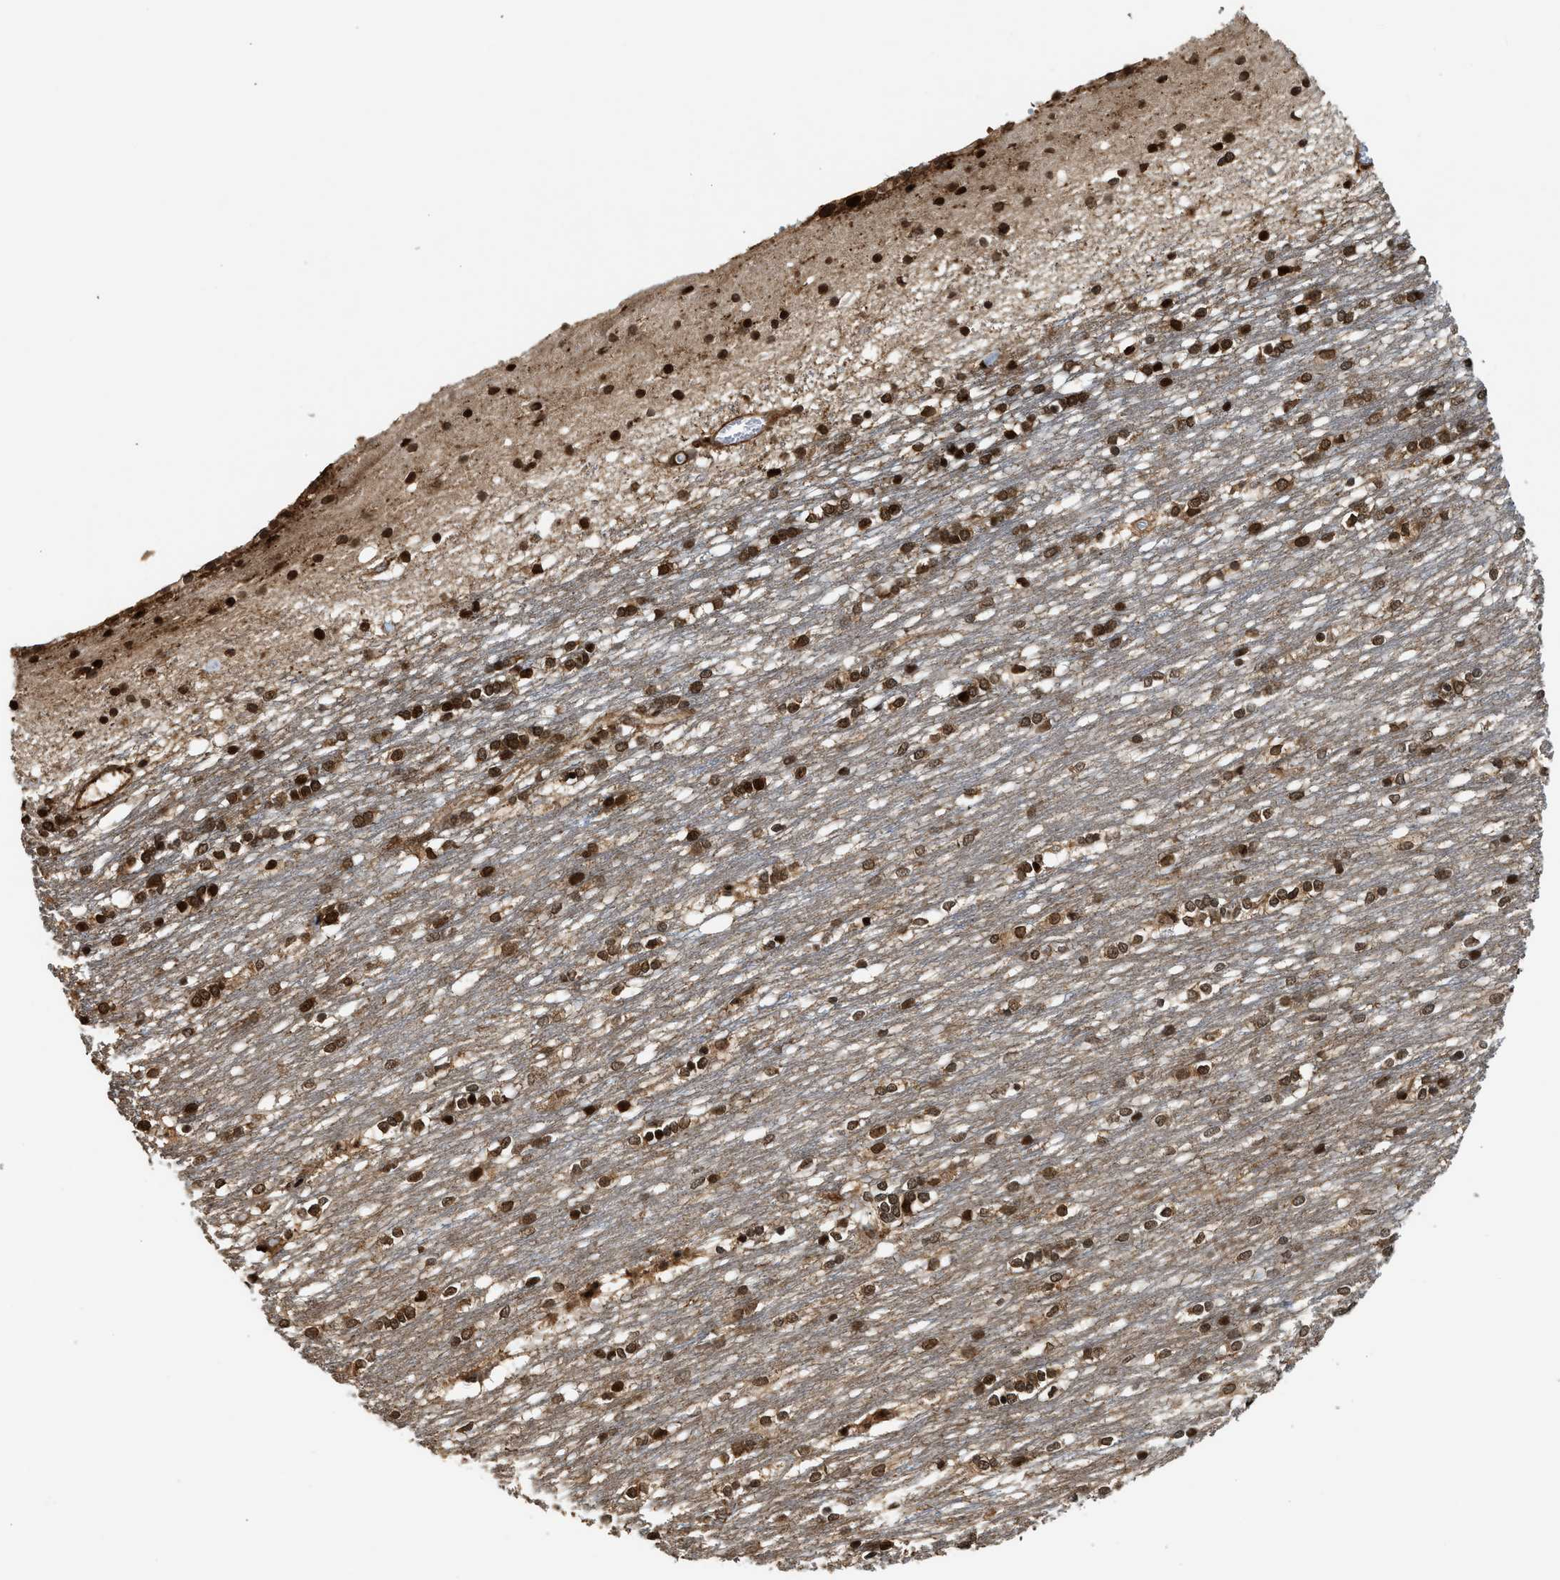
{"staining": {"intensity": "strong", "quantity": ">75%", "location": "nuclear"}, "tissue": "caudate", "cell_type": "Glial cells", "image_type": "normal", "snomed": [{"axis": "morphology", "description": "Normal tissue, NOS"}, {"axis": "topography", "description": "Lateral ventricle wall"}], "caption": "Immunohistochemical staining of normal caudate exhibits strong nuclear protein staining in about >75% of glial cells.", "gene": "MDM2", "patient": {"sex": "female", "age": 19}}